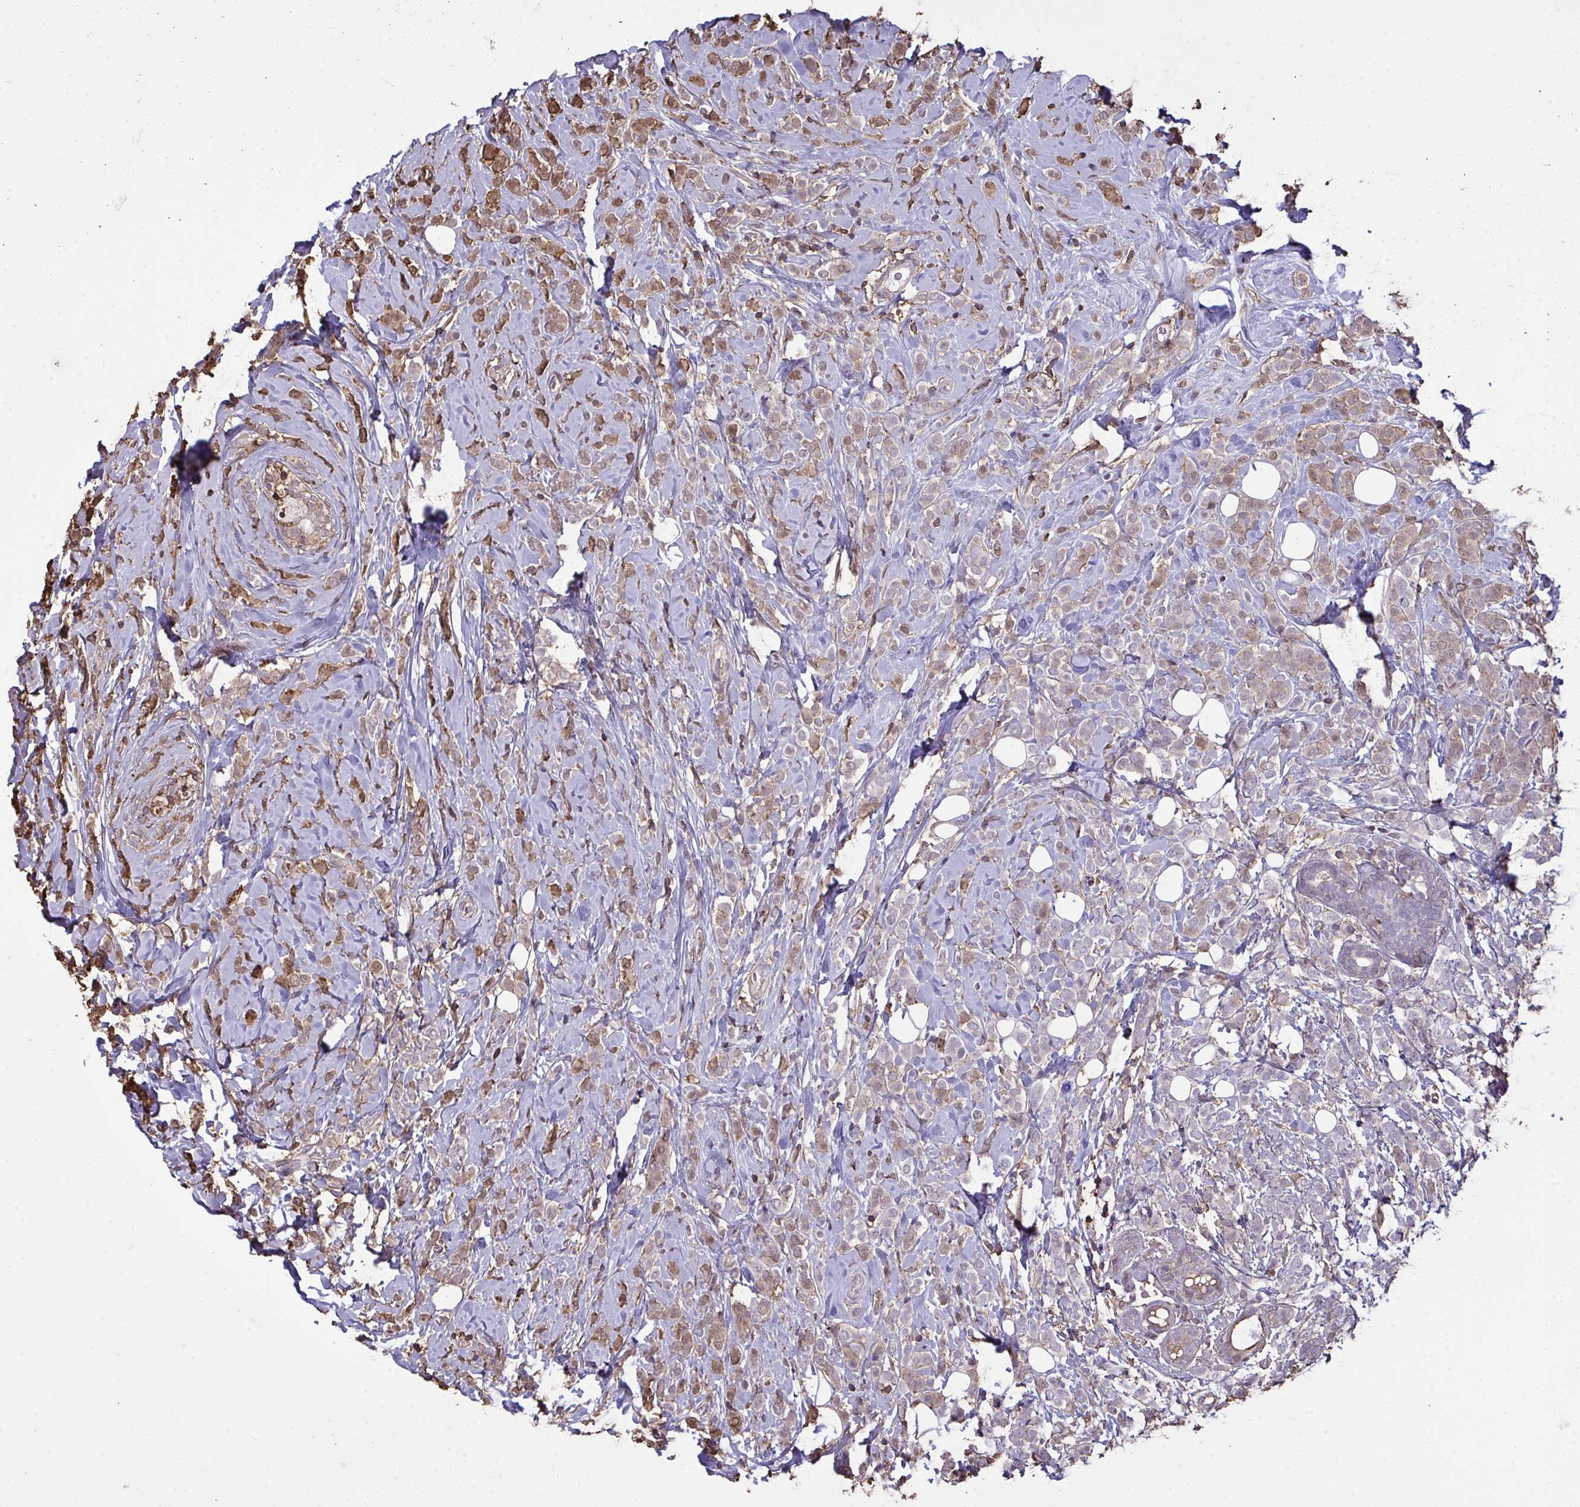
{"staining": {"intensity": "moderate", "quantity": "<25%", "location": "cytoplasmic/membranous"}, "tissue": "breast cancer", "cell_type": "Tumor cells", "image_type": "cancer", "snomed": [{"axis": "morphology", "description": "Lobular carcinoma"}, {"axis": "topography", "description": "Breast"}], "caption": "Moderate cytoplasmic/membranous staining for a protein is appreciated in approximately <25% of tumor cells of breast lobular carcinoma using immunohistochemistry (IHC).", "gene": "ANXA5", "patient": {"sex": "female", "age": 49}}